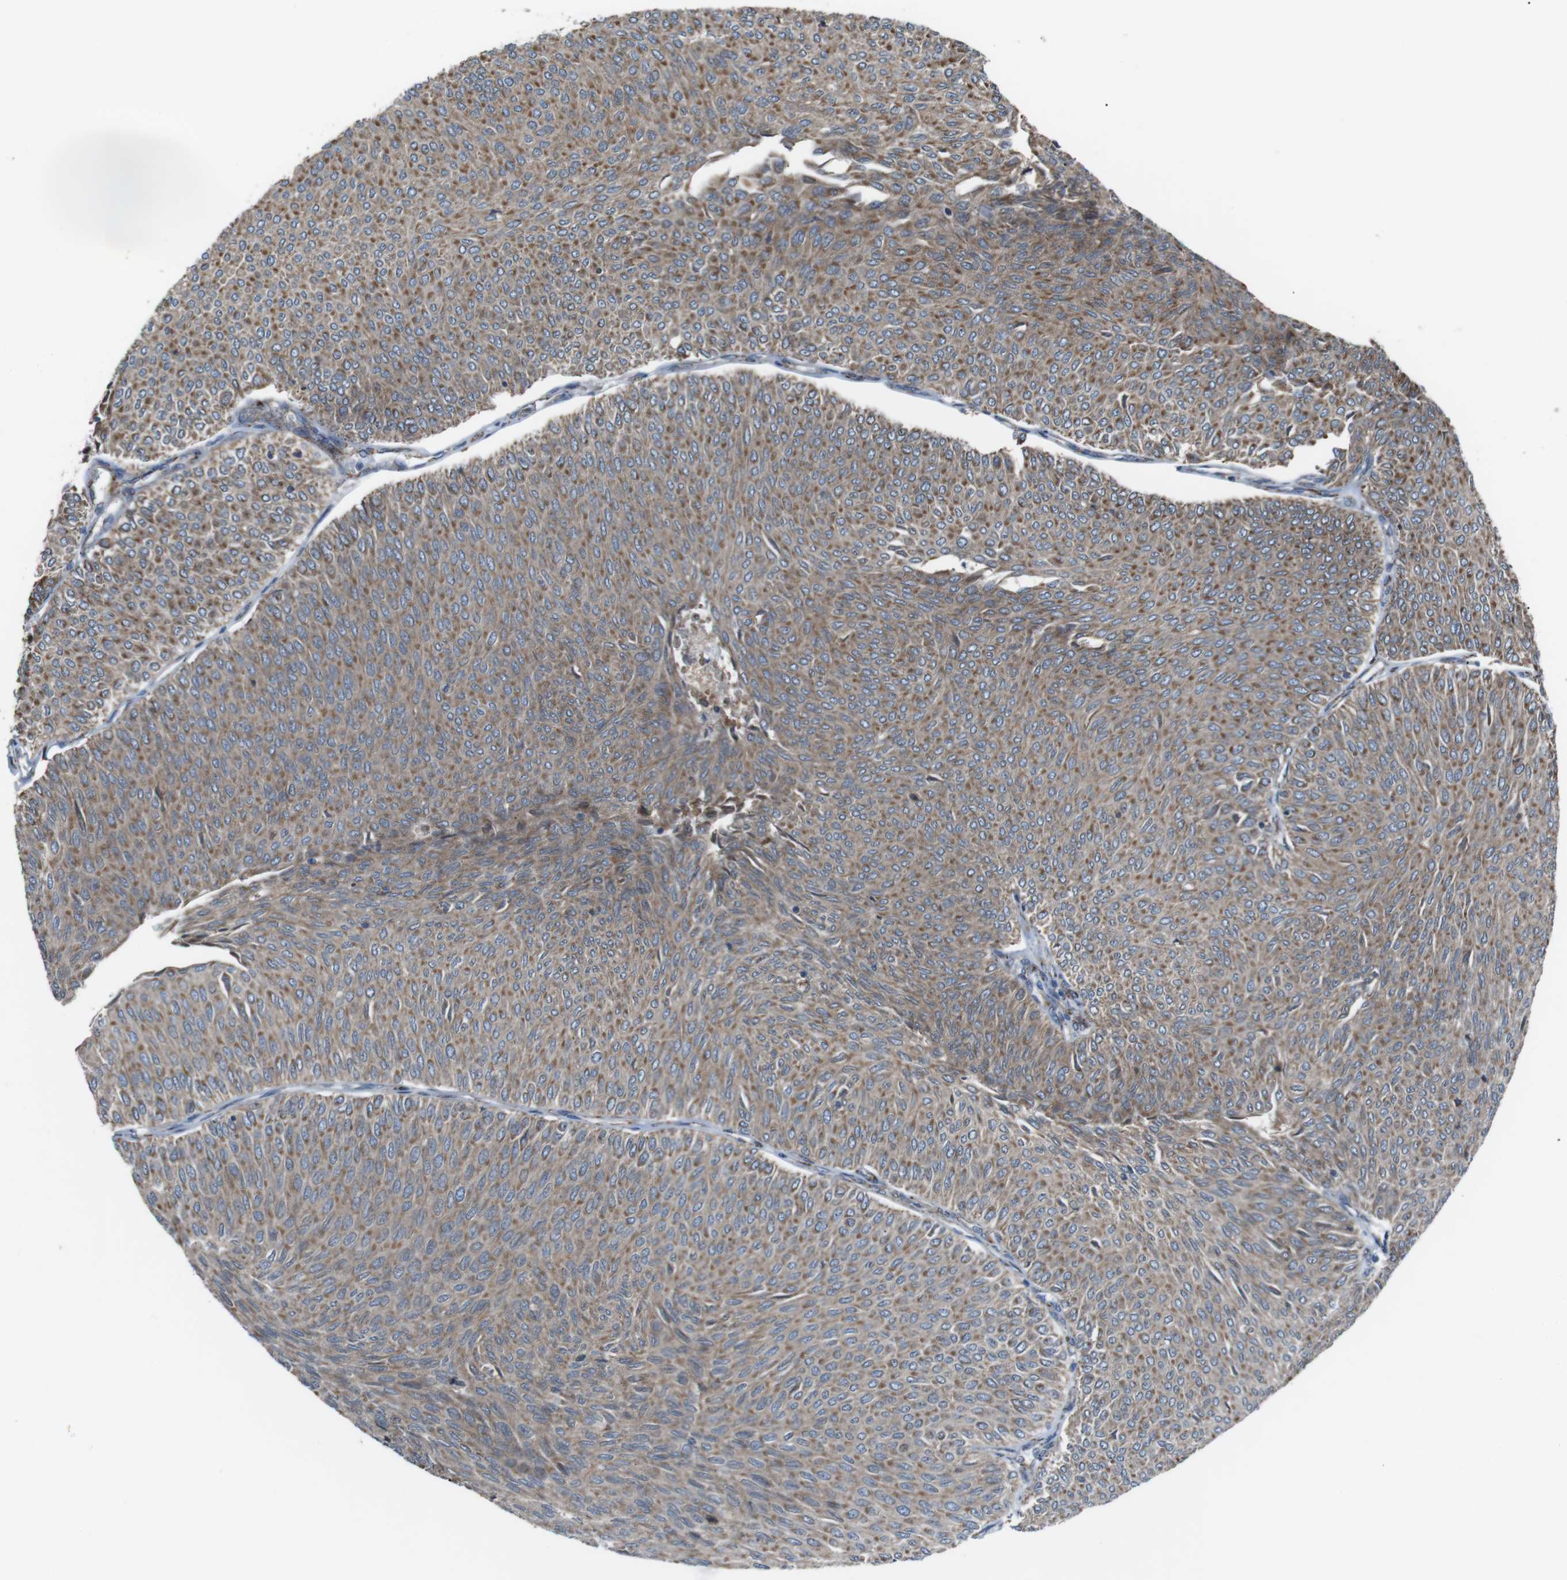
{"staining": {"intensity": "moderate", "quantity": ">75%", "location": "cytoplasmic/membranous"}, "tissue": "urothelial cancer", "cell_type": "Tumor cells", "image_type": "cancer", "snomed": [{"axis": "morphology", "description": "Urothelial carcinoma, Low grade"}, {"axis": "topography", "description": "Urinary bladder"}], "caption": "Immunohistochemistry (IHC) photomicrograph of neoplastic tissue: human urothelial cancer stained using IHC reveals medium levels of moderate protein expression localized specifically in the cytoplasmic/membranous of tumor cells, appearing as a cytoplasmic/membranous brown color.", "gene": "CISD2", "patient": {"sex": "male", "age": 78}}